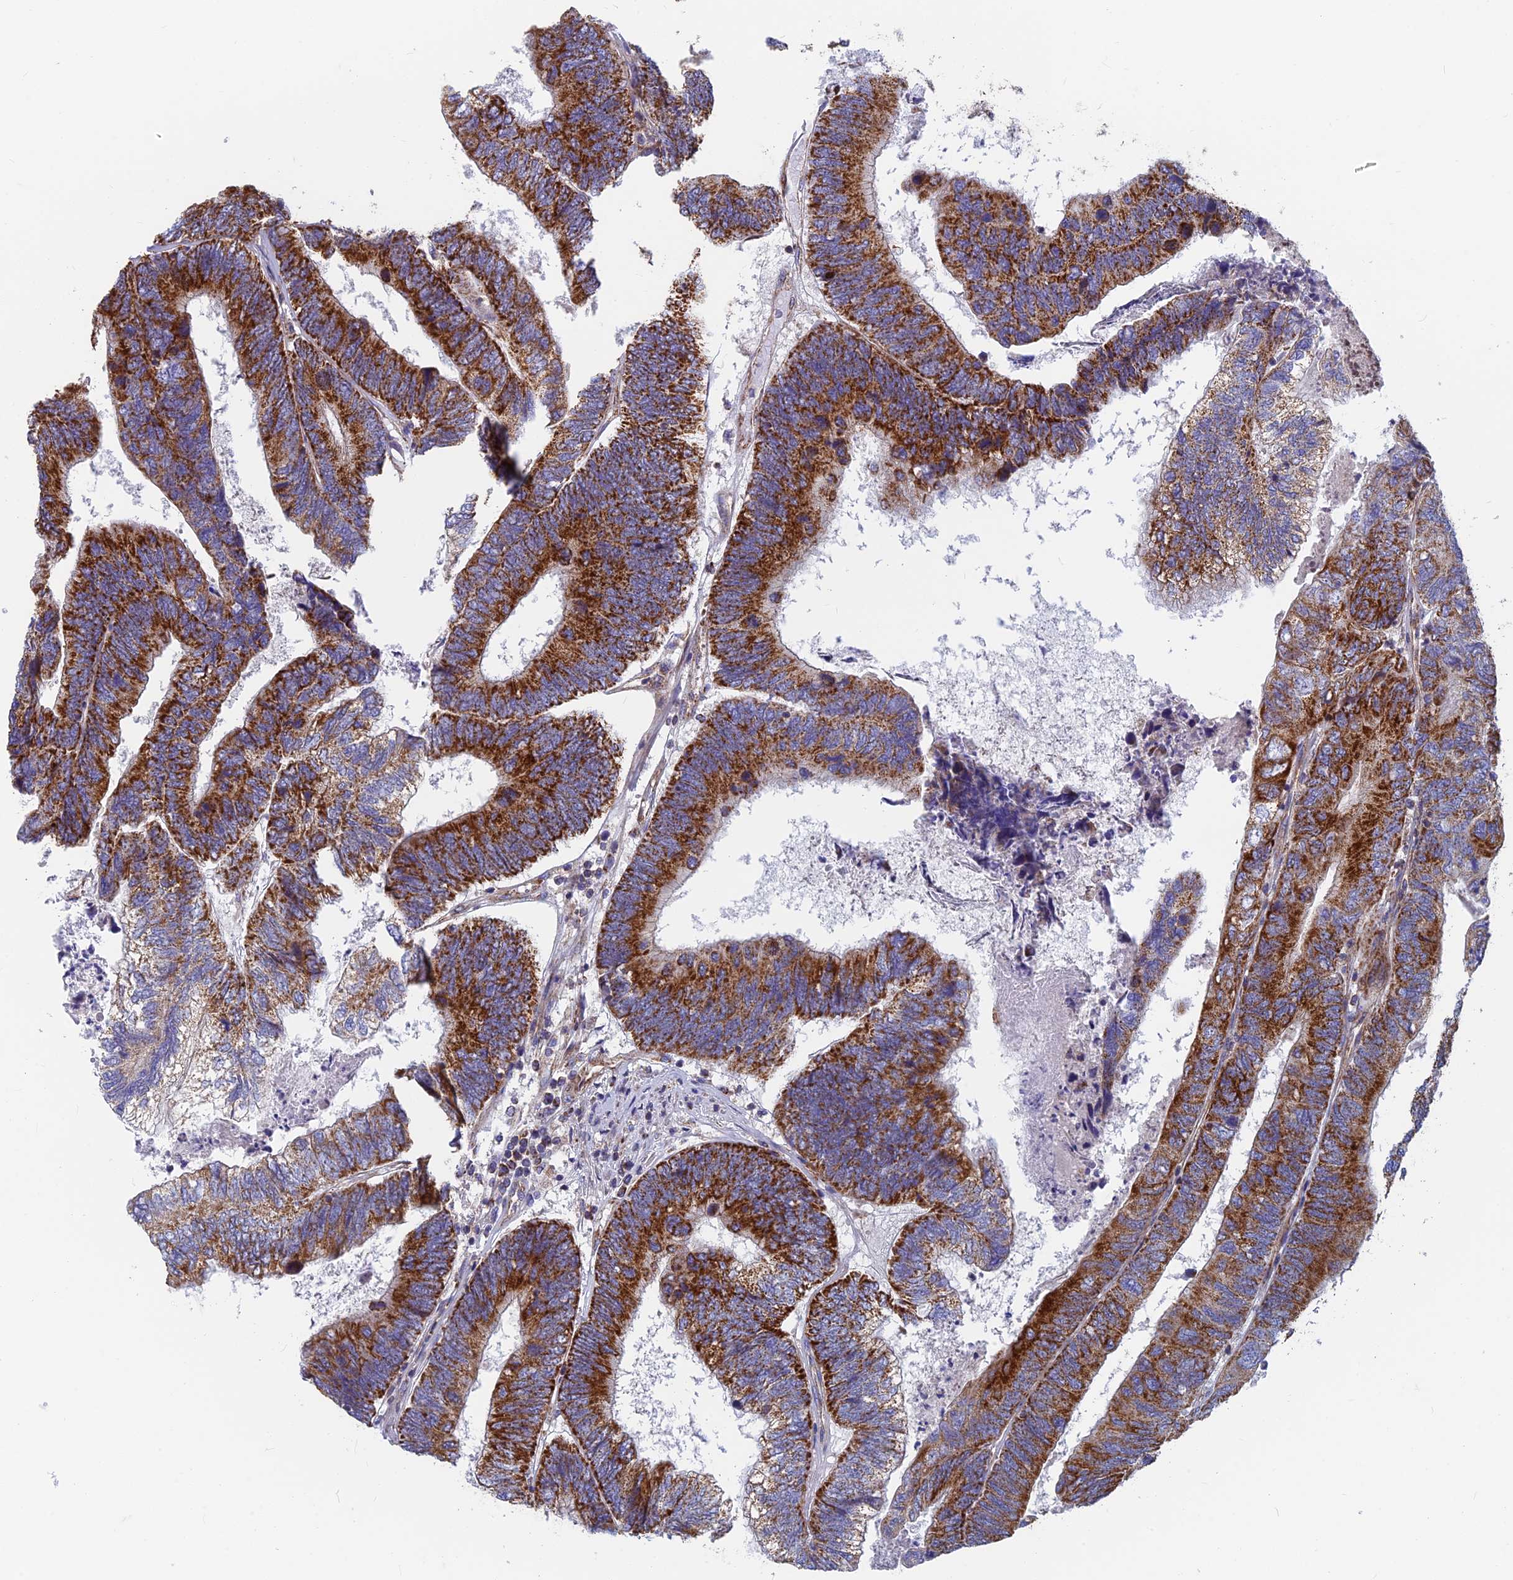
{"staining": {"intensity": "strong", "quantity": "25%-75%", "location": "cytoplasmic/membranous"}, "tissue": "colorectal cancer", "cell_type": "Tumor cells", "image_type": "cancer", "snomed": [{"axis": "morphology", "description": "Adenocarcinoma, NOS"}, {"axis": "topography", "description": "Colon"}], "caption": "Immunohistochemical staining of colorectal cancer (adenocarcinoma) demonstrates high levels of strong cytoplasmic/membranous staining in approximately 25%-75% of tumor cells. (DAB (3,3'-diaminobenzidine) IHC, brown staining for protein, blue staining for nuclei).", "gene": "MRPS9", "patient": {"sex": "female", "age": 67}}